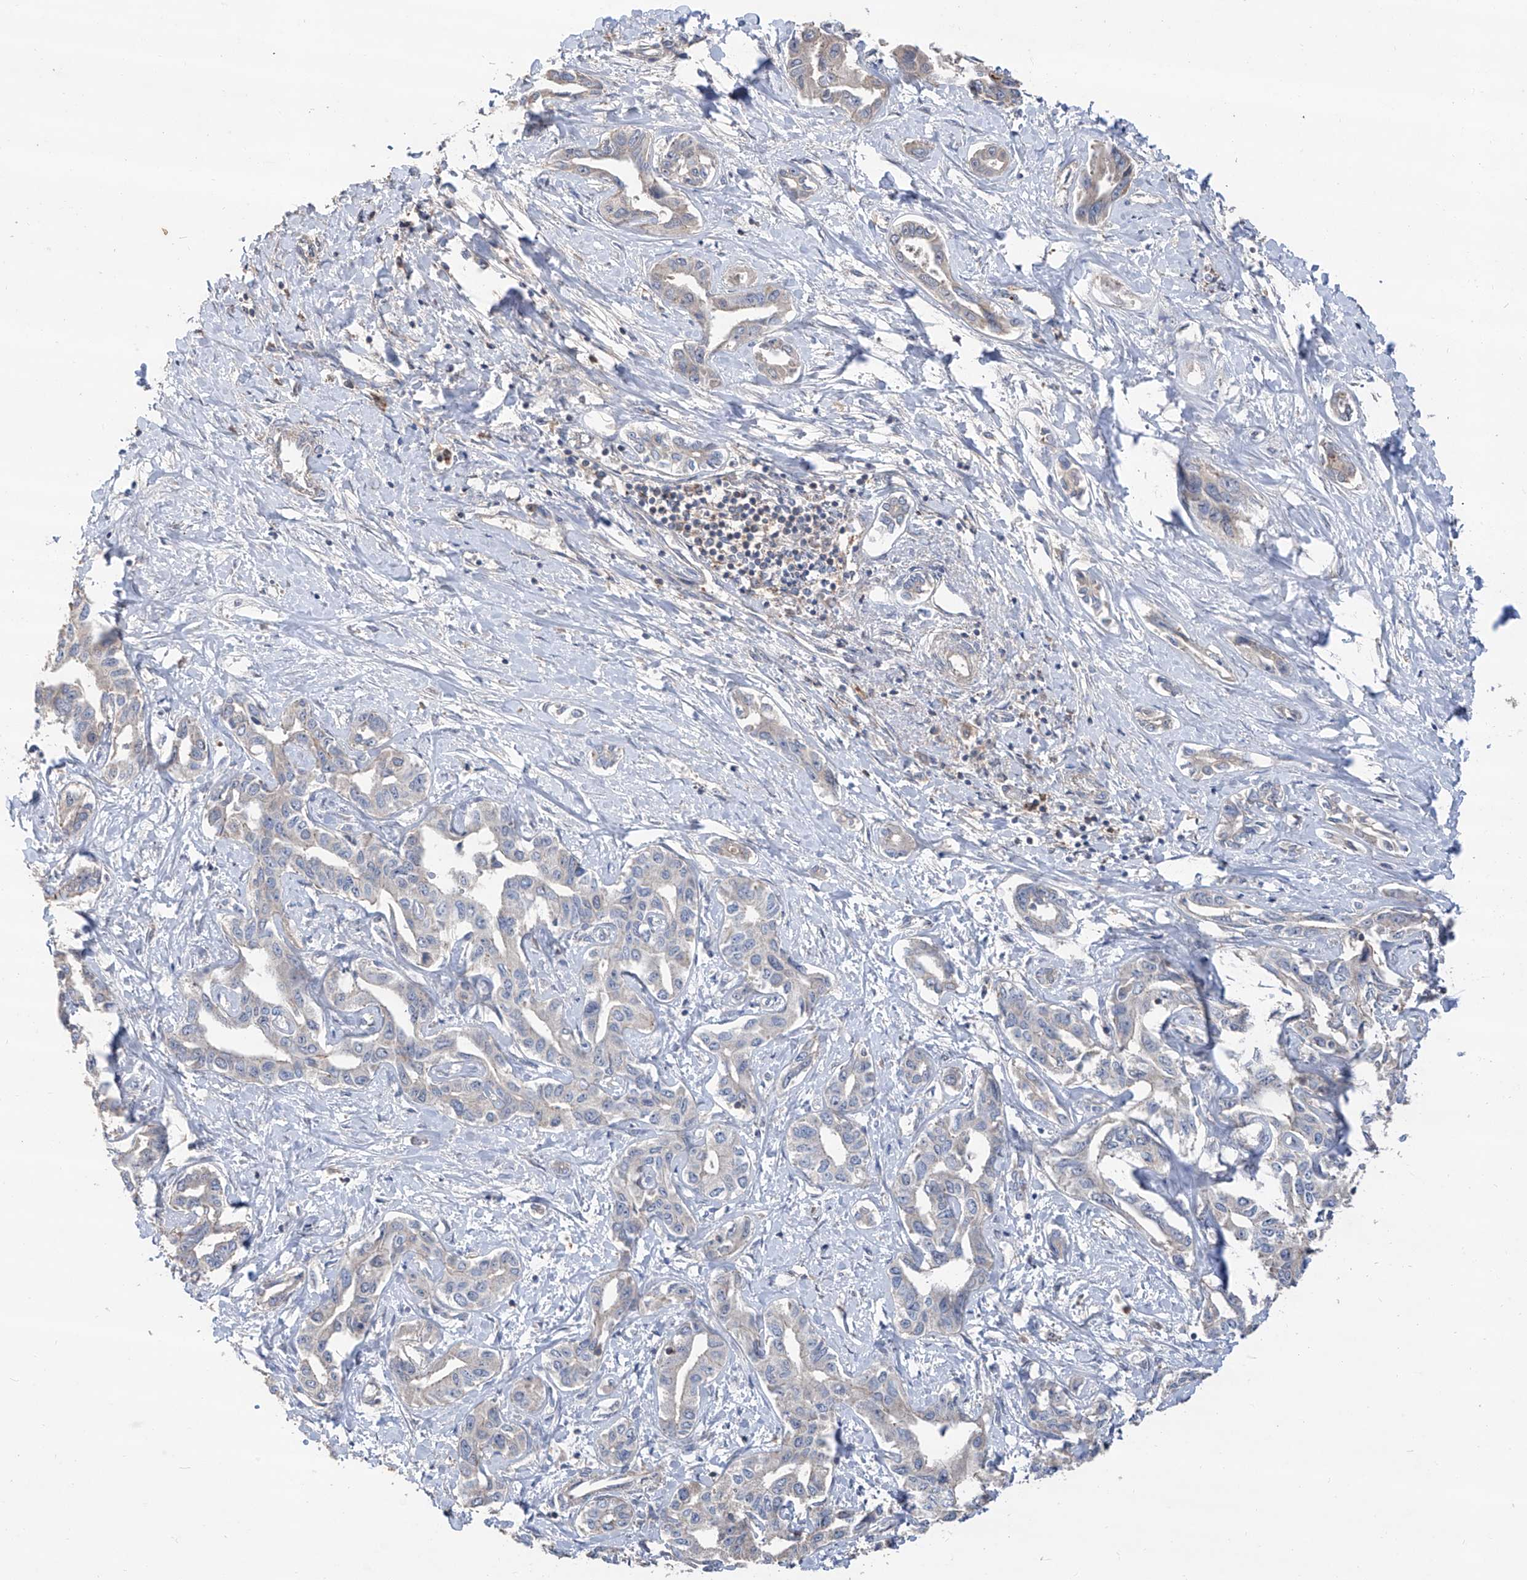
{"staining": {"intensity": "negative", "quantity": "none", "location": "none"}, "tissue": "liver cancer", "cell_type": "Tumor cells", "image_type": "cancer", "snomed": [{"axis": "morphology", "description": "Cholangiocarcinoma"}, {"axis": "topography", "description": "Liver"}], "caption": "The micrograph reveals no significant expression in tumor cells of cholangiocarcinoma (liver).", "gene": "EDN1", "patient": {"sex": "male", "age": 59}}